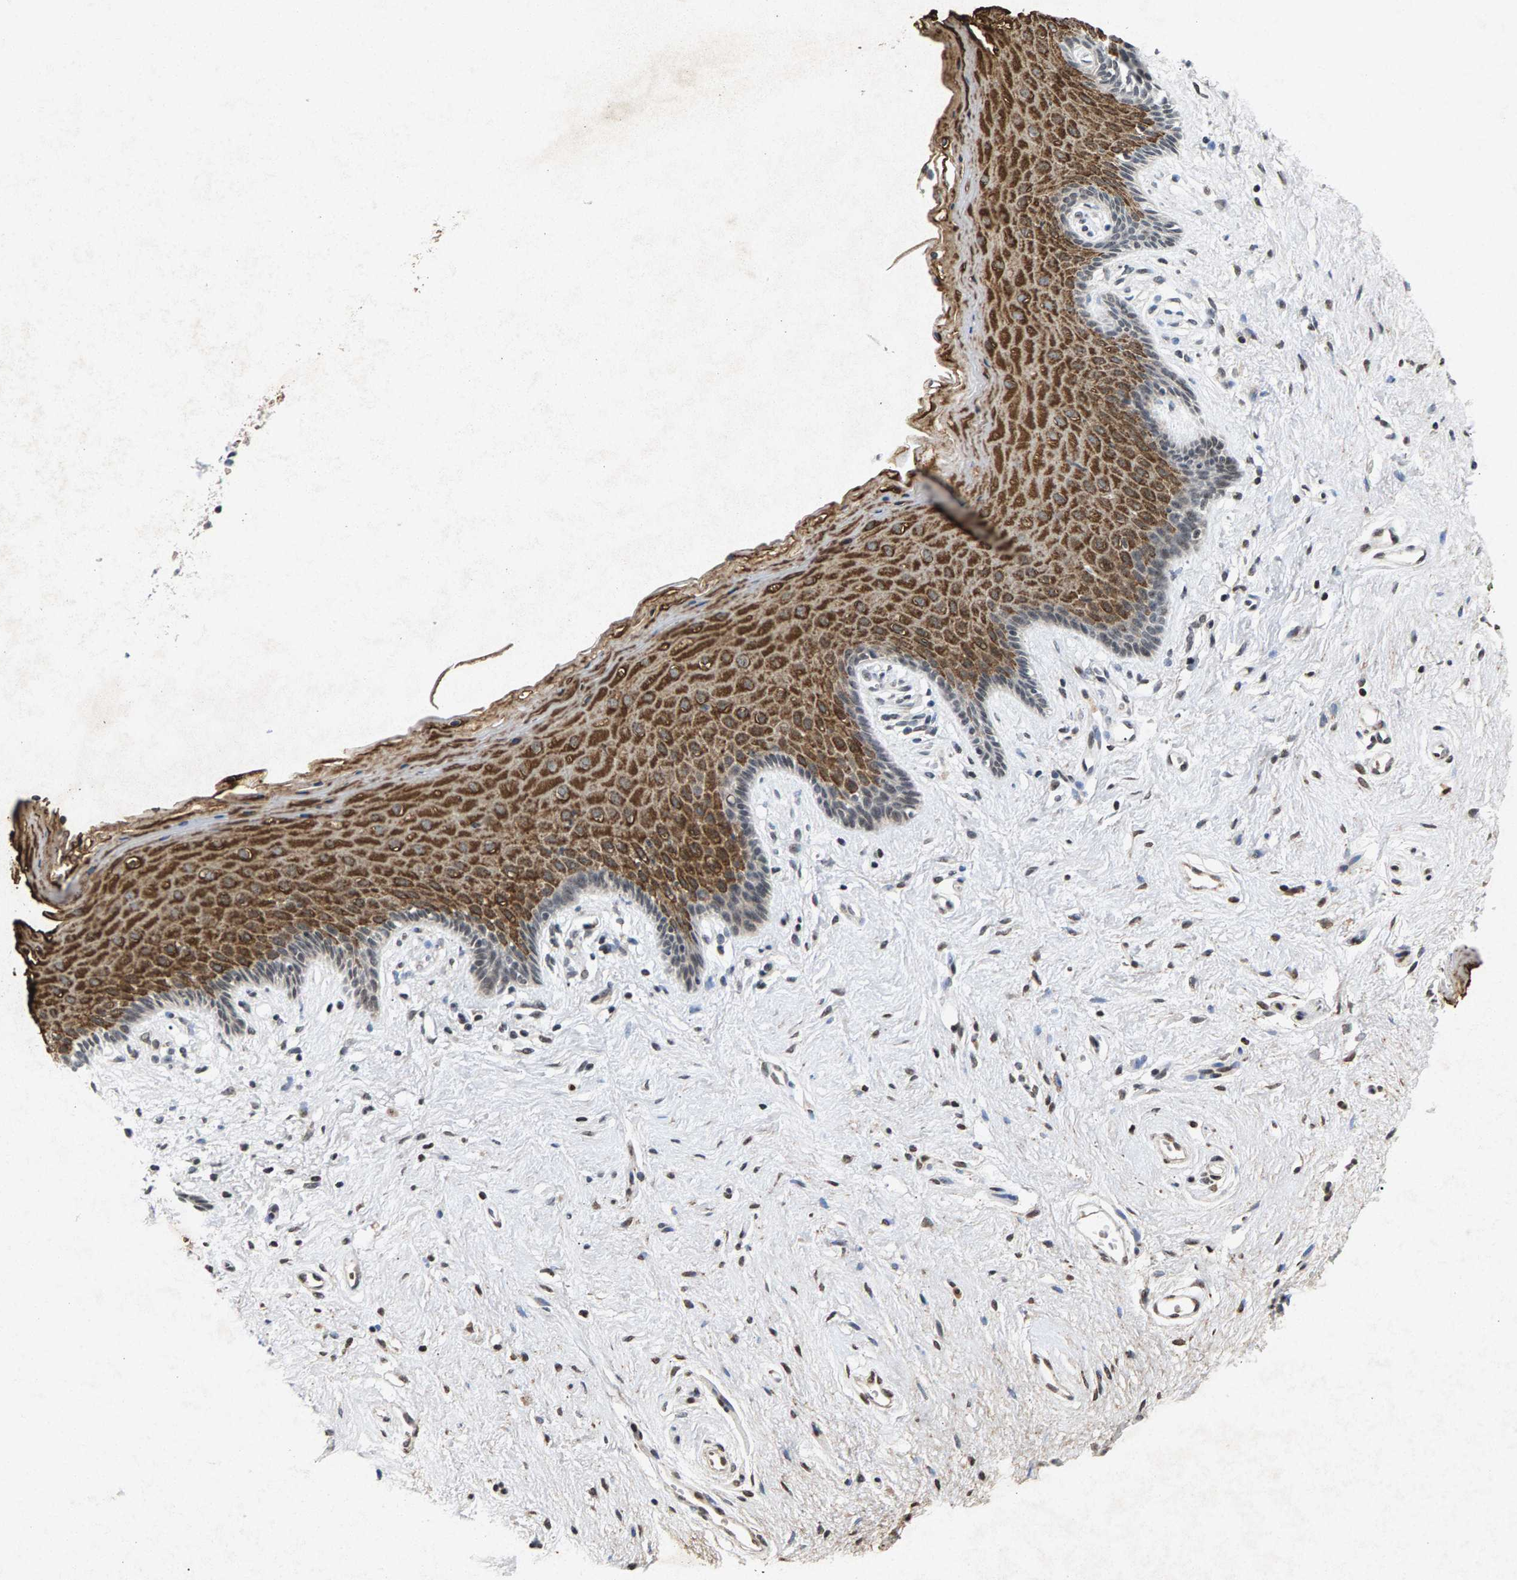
{"staining": {"intensity": "strong", "quantity": "25%-75%", "location": "cytoplasmic/membranous"}, "tissue": "vagina", "cell_type": "Squamous epithelial cells", "image_type": "normal", "snomed": [{"axis": "morphology", "description": "Normal tissue, NOS"}, {"axis": "topography", "description": "Vagina"}], "caption": "Vagina stained with immunohistochemistry (IHC) reveals strong cytoplasmic/membranous staining in about 25%-75% of squamous epithelial cells. Immunohistochemistry (ihc) stains the protein in brown and the nuclei are stained blue.", "gene": "ZPR1", "patient": {"sex": "female", "age": 44}}